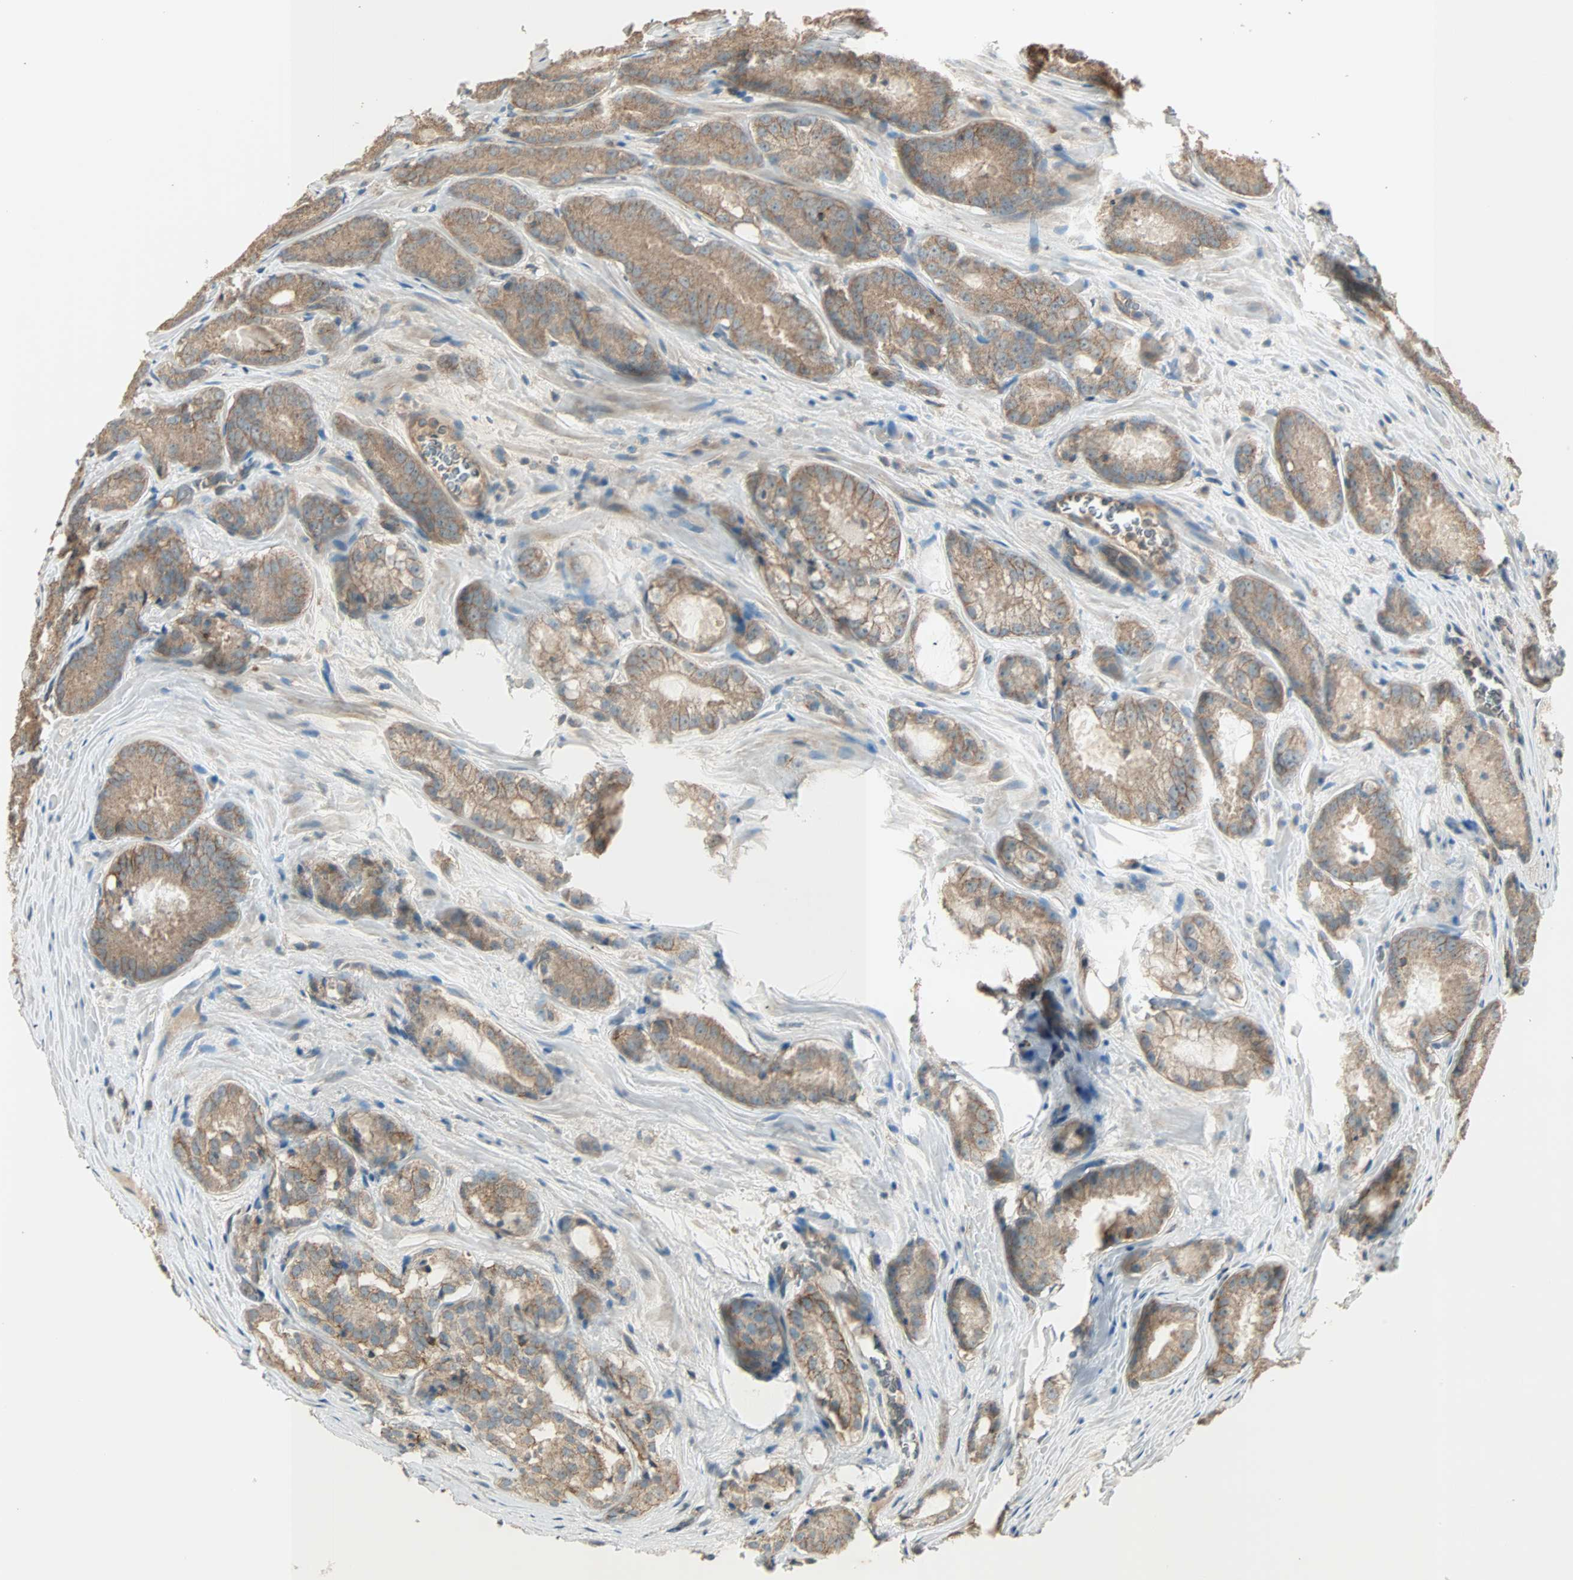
{"staining": {"intensity": "weak", "quantity": ">75%", "location": "cytoplasmic/membranous"}, "tissue": "prostate cancer", "cell_type": "Tumor cells", "image_type": "cancer", "snomed": [{"axis": "morphology", "description": "Adenocarcinoma, High grade"}, {"axis": "topography", "description": "Prostate"}], "caption": "The micrograph shows a brown stain indicating the presence of a protein in the cytoplasmic/membranous of tumor cells in prostate cancer (high-grade adenocarcinoma).", "gene": "MAP3K21", "patient": {"sex": "male", "age": 64}}